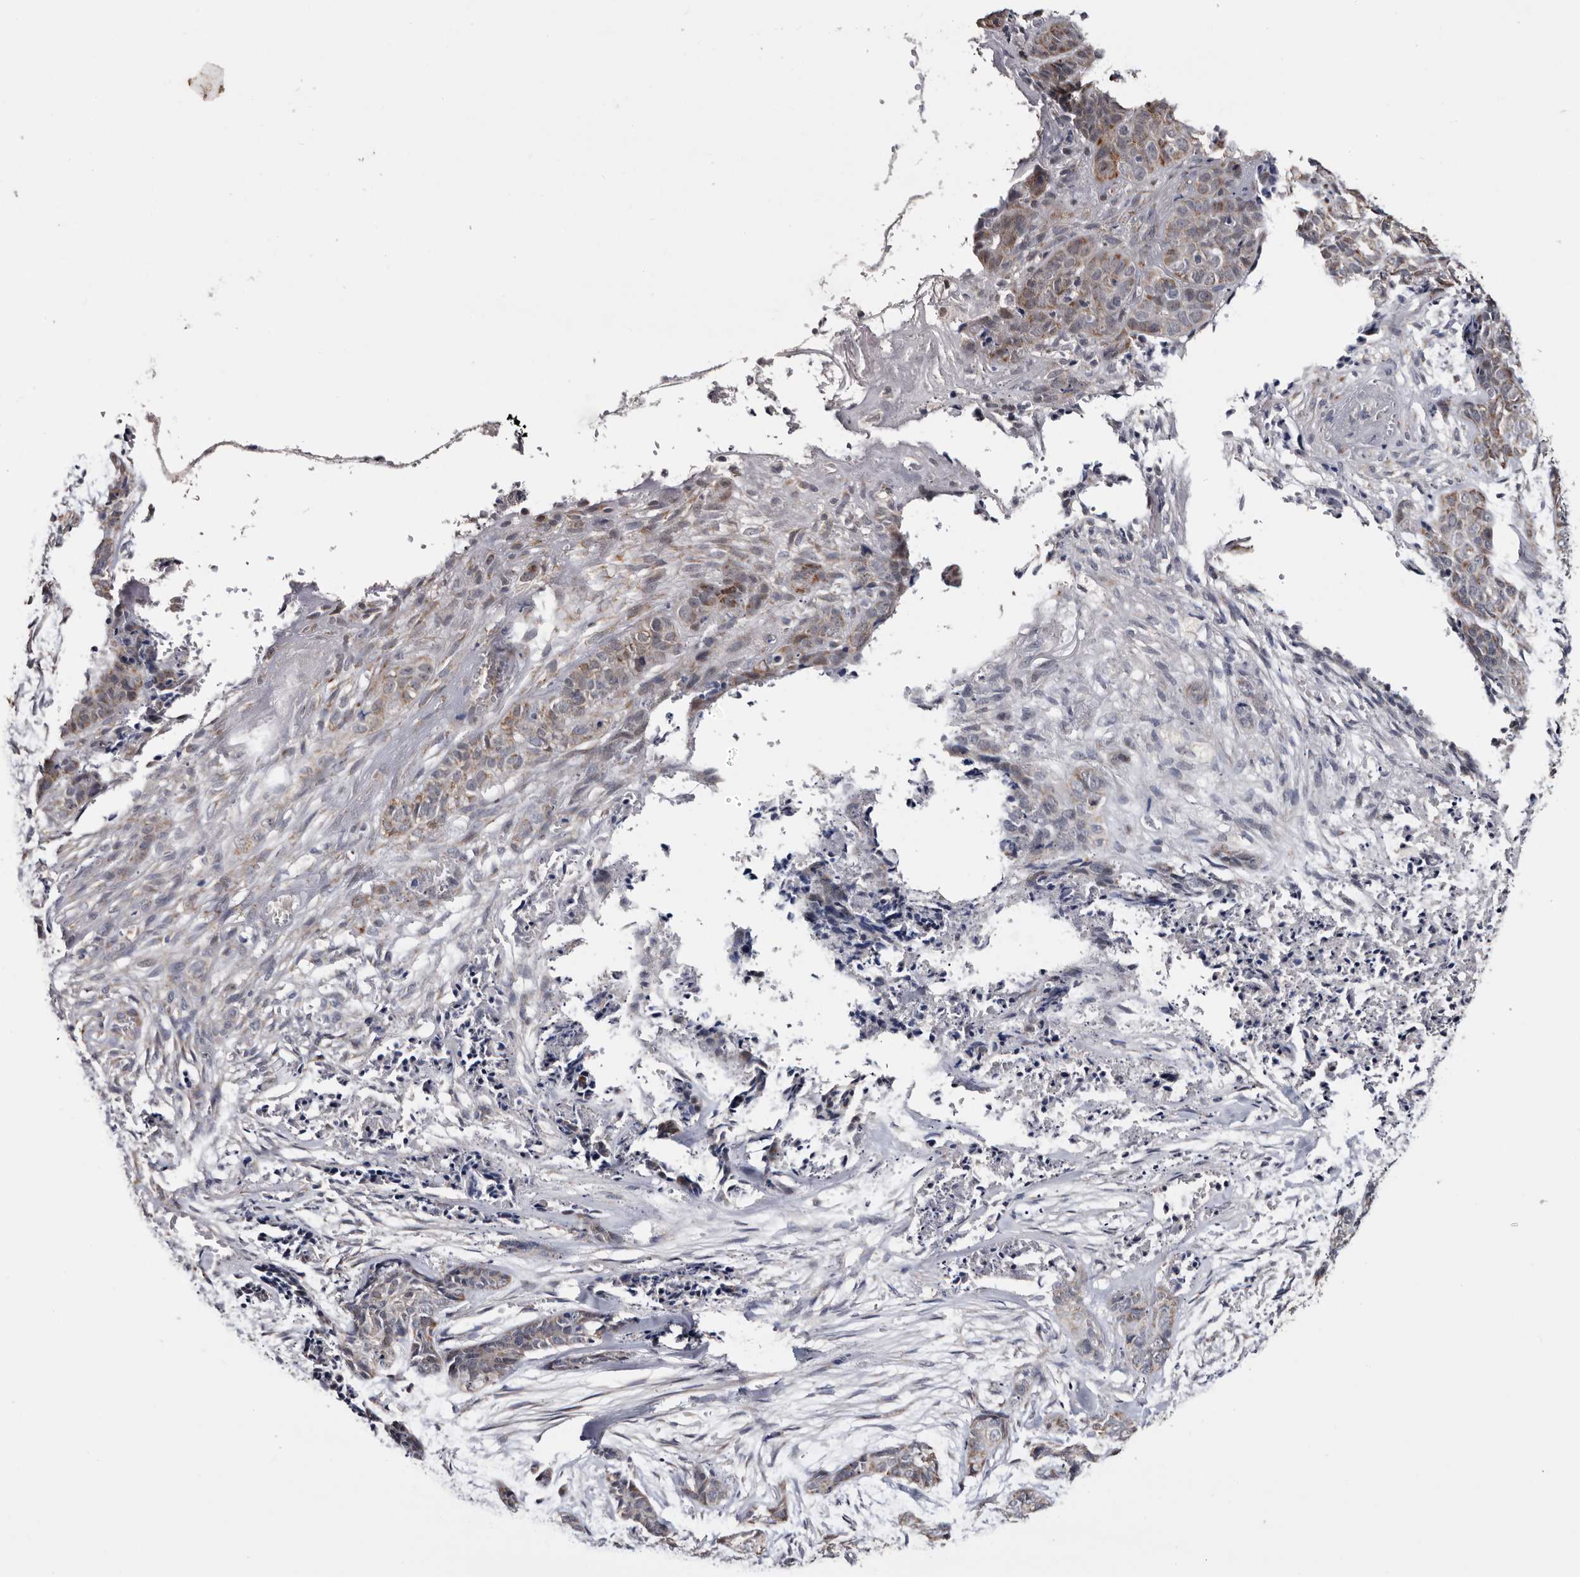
{"staining": {"intensity": "weak", "quantity": "25%-75%", "location": "cytoplasmic/membranous"}, "tissue": "skin cancer", "cell_type": "Tumor cells", "image_type": "cancer", "snomed": [{"axis": "morphology", "description": "Basal cell carcinoma"}, {"axis": "topography", "description": "Skin"}], "caption": "Immunohistochemical staining of human basal cell carcinoma (skin) exhibits weak cytoplasmic/membranous protein positivity in approximately 25%-75% of tumor cells.", "gene": "ARMCX2", "patient": {"sex": "female", "age": 64}}